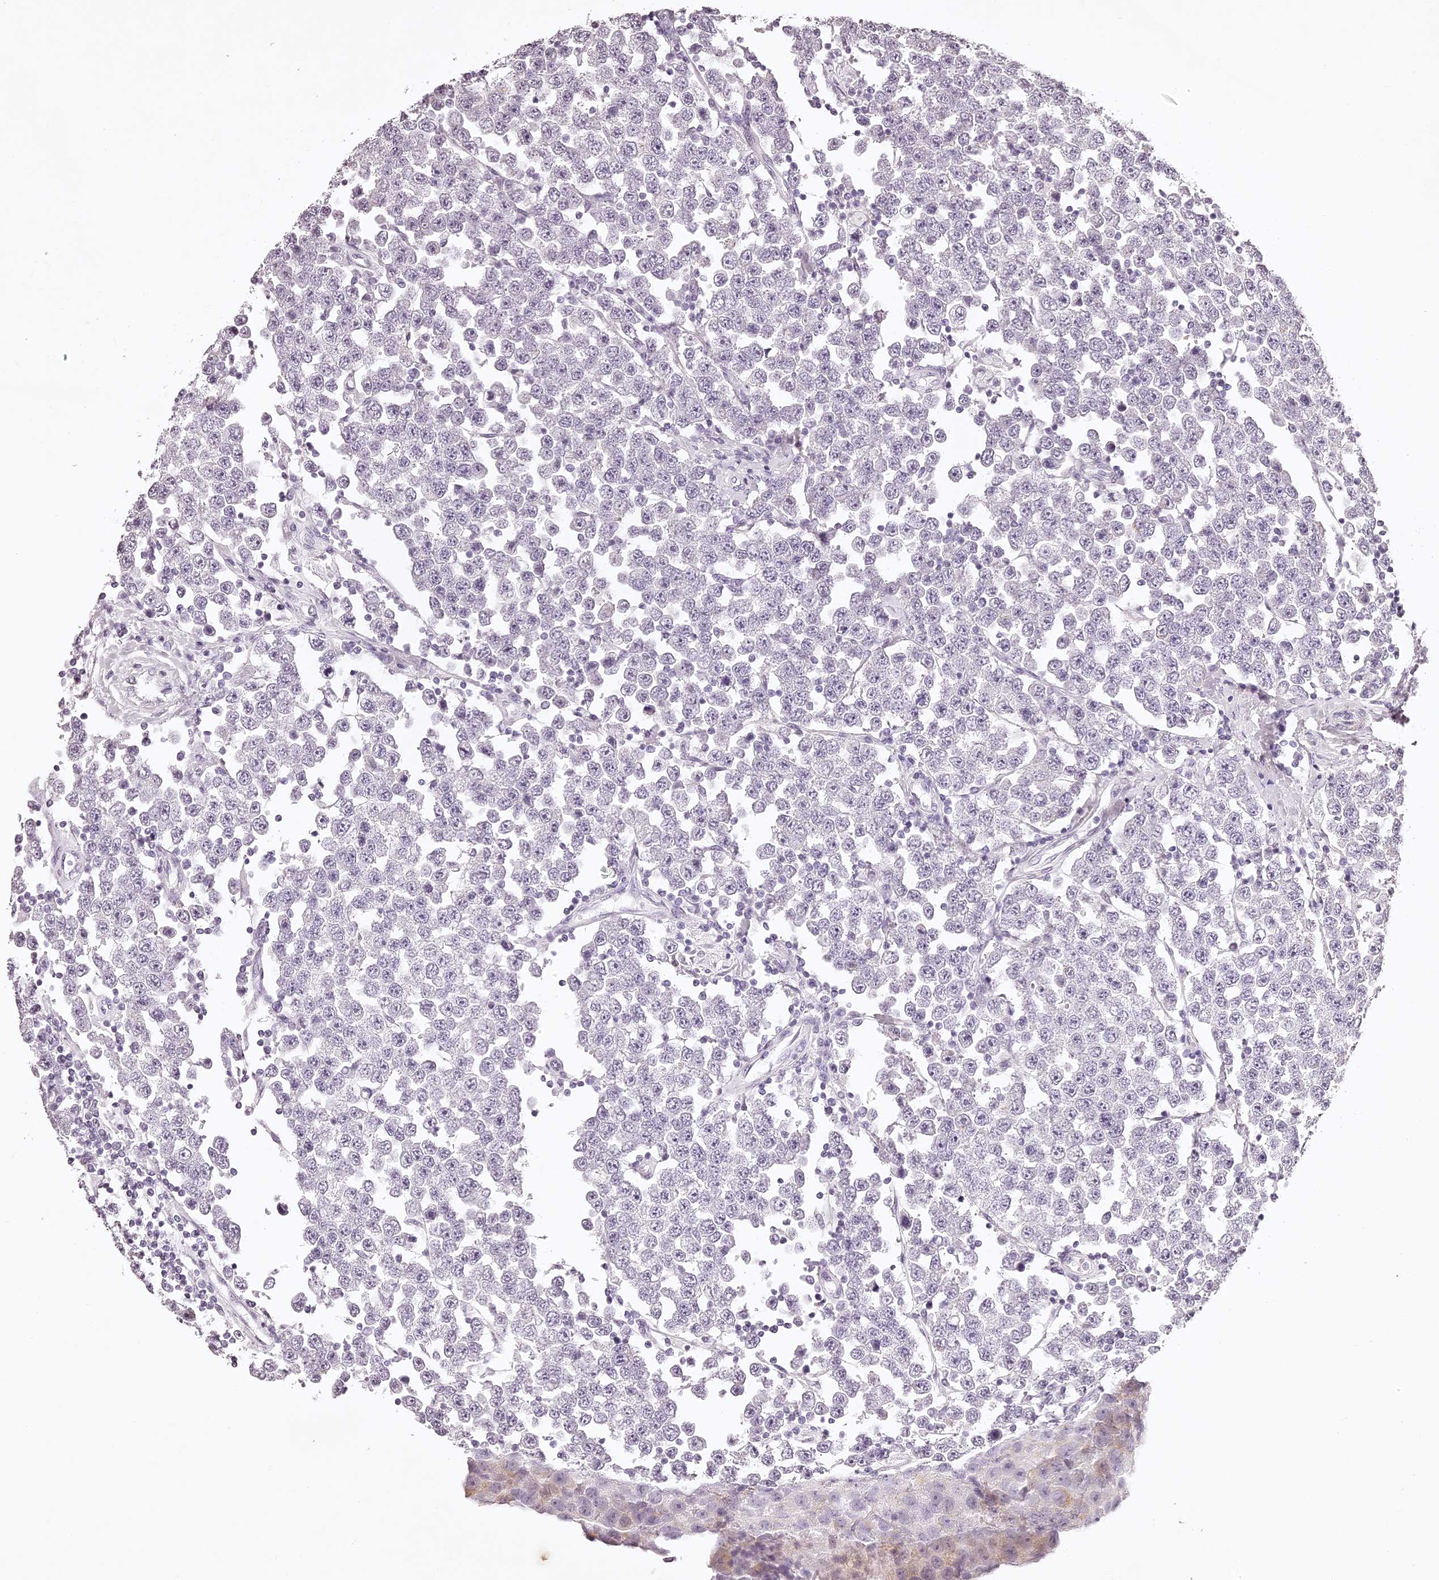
{"staining": {"intensity": "negative", "quantity": "none", "location": "none"}, "tissue": "testis cancer", "cell_type": "Tumor cells", "image_type": "cancer", "snomed": [{"axis": "morphology", "description": "Seminoma, NOS"}, {"axis": "topography", "description": "Testis"}], "caption": "This photomicrograph is of seminoma (testis) stained with IHC to label a protein in brown with the nuclei are counter-stained blue. There is no staining in tumor cells.", "gene": "ELAPOR1", "patient": {"sex": "male", "age": 28}}